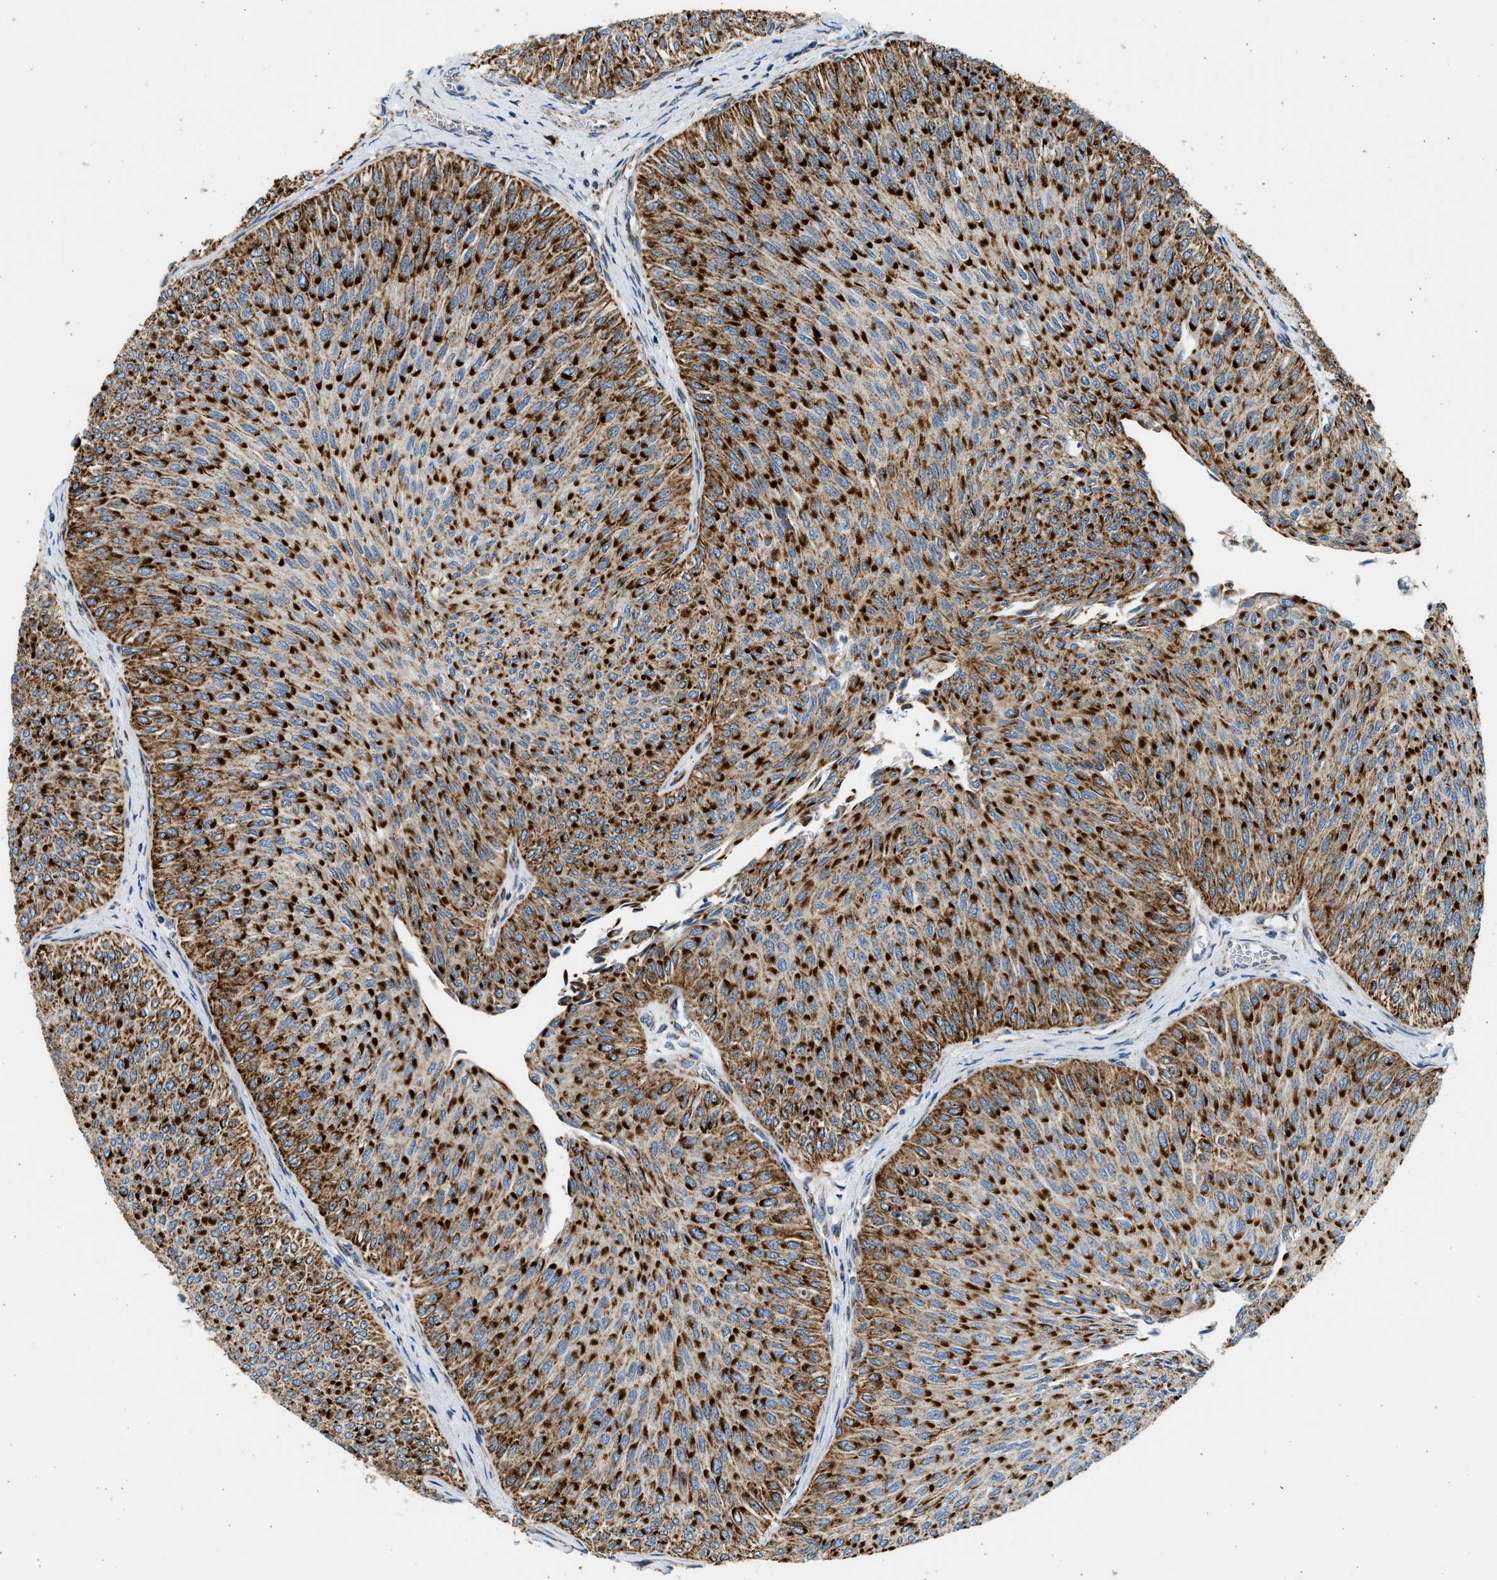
{"staining": {"intensity": "strong", "quantity": ">75%", "location": "cytoplasmic/membranous"}, "tissue": "urothelial cancer", "cell_type": "Tumor cells", "image_type": "cancer", "snomed": [{"axis": "morphology", "description": "Urothelial carcinoma, Low grade"}, {"axis": "topography", "description": "Urinary bladder"}], "caption": "Brown immunohistochemical staining in human low-grade urothelial carcinoma demonstrates strong cytoplasmic/membranous staining in about >75% of tumor cells.", "gene": "KCNMB3", "patient": {"sex": "male", "age": 78}}